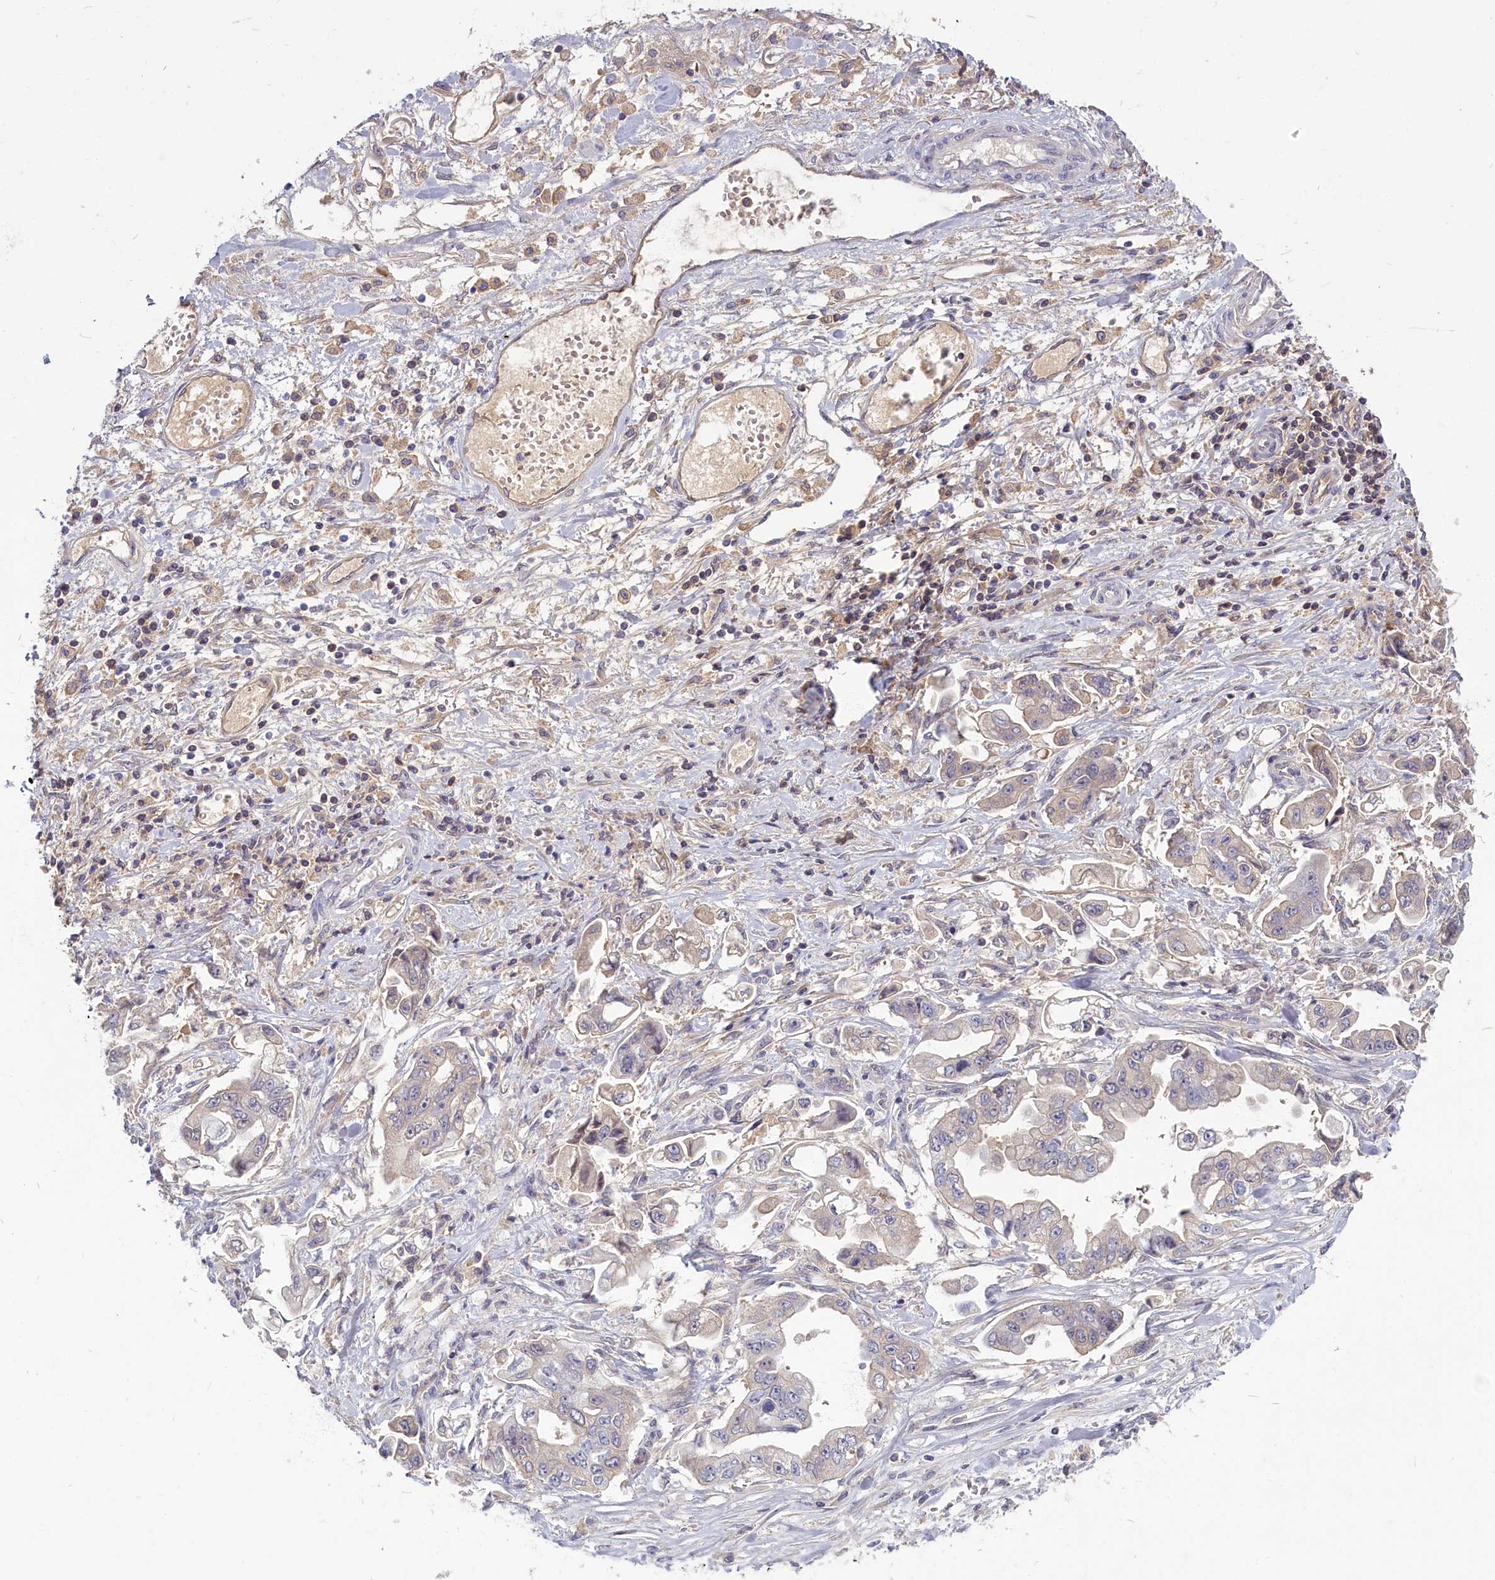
{"staining": {"intensity": "negative", "quantity": "none", "location": "none"}, "tissue": "stomach cancer", "cell_type": "Tumor cells", "image_type": "cancer", "snomed": [{"axis": "morphology", "description": "Adenocarcinoma, NOS"}, {"axis": "topography", "description": "Stomach"}], "caption": "This is an immunohistochemistry photomicrograph of human stomach cancer (adenocarcinoma). There is no expression in tumor cells.", "gene": "SV2C", "patient": {"sex": "male", "age": 62}}